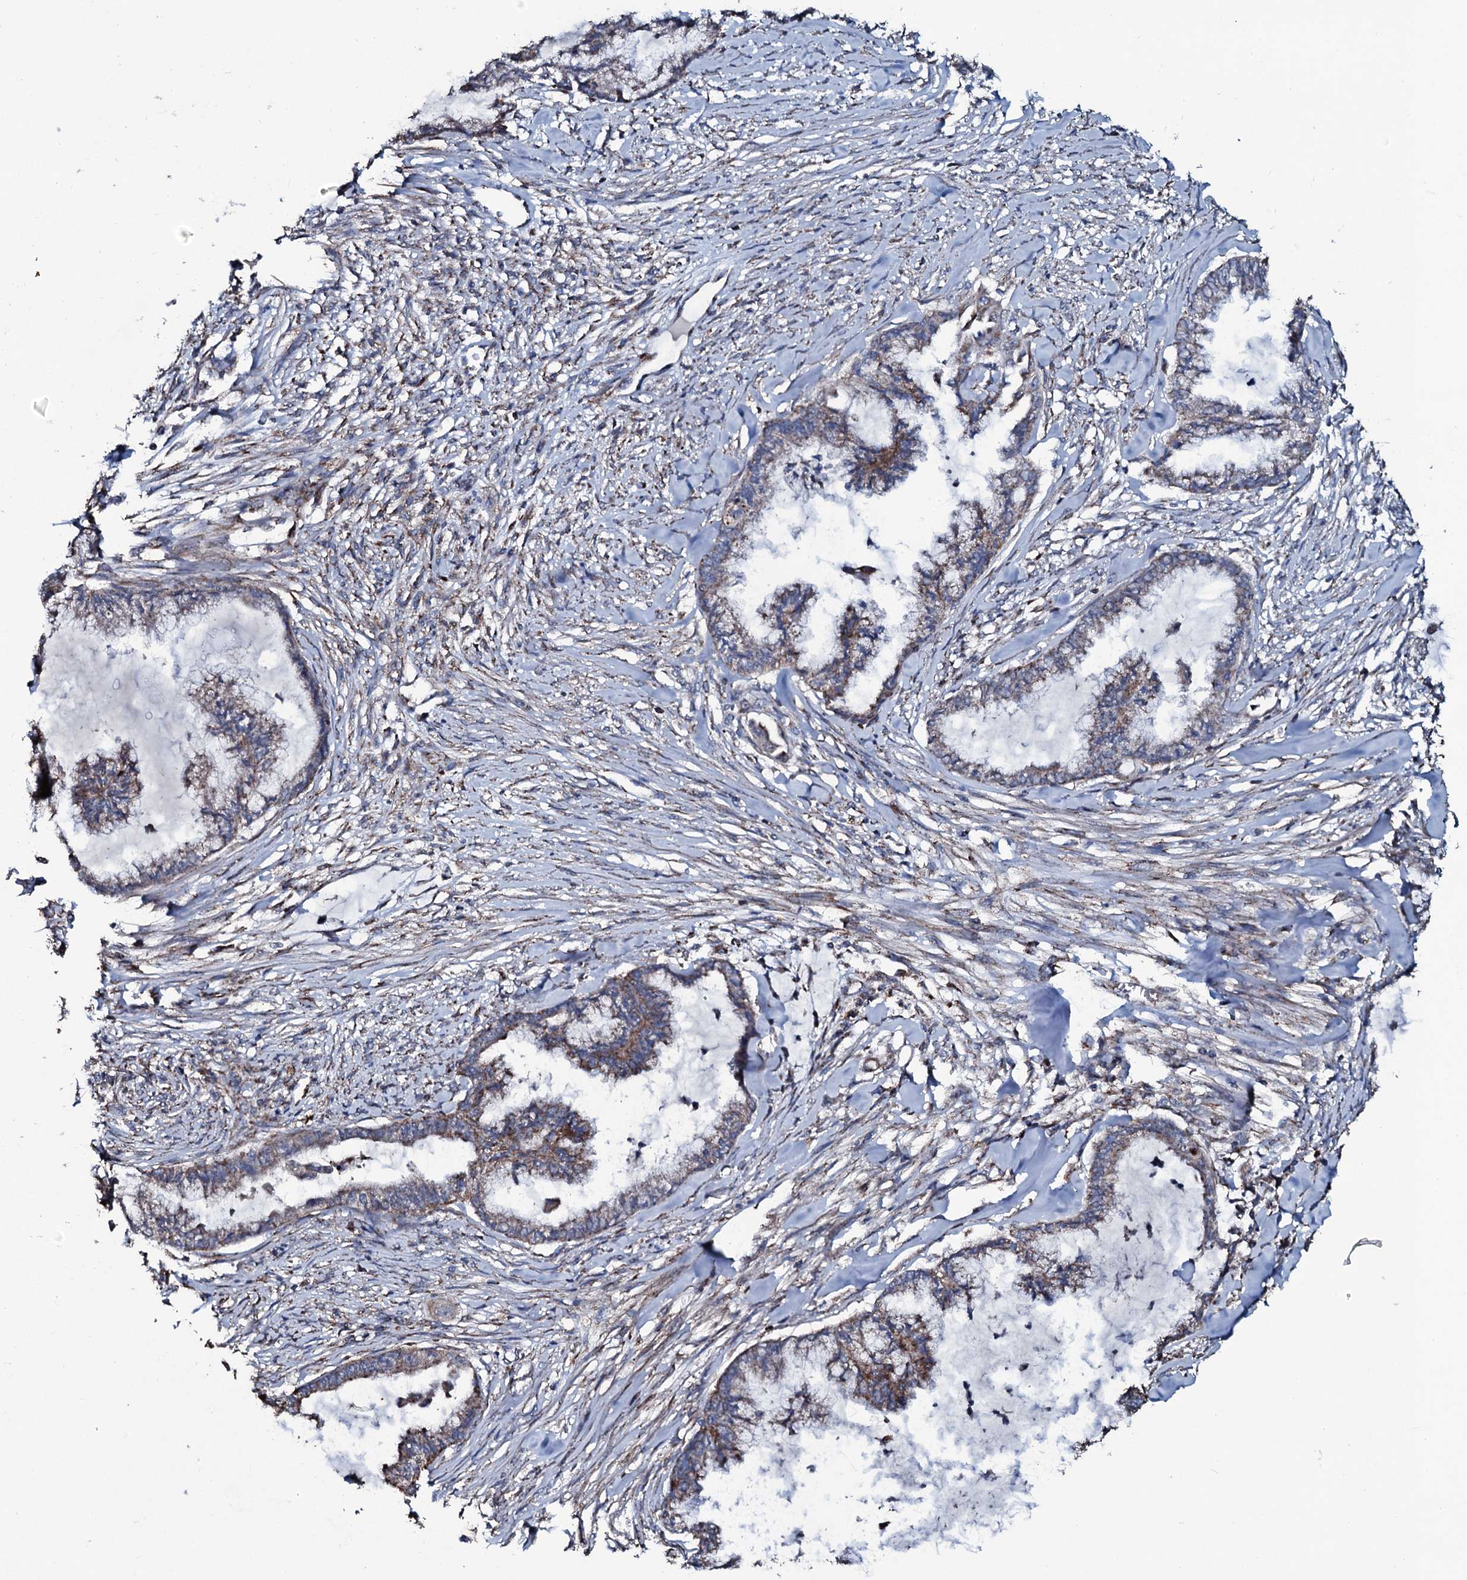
{"staining": {"intensity": "moderate", "quantity": "25%-75%", "location": "cytoplasmic/membranous"}, "tissue": "endometrial cancer", "cell_type": "Tumor cells", "image_type": "cancer", "snomed": [{"axis": "morphology", "description": "Adenocarcinoma, NOS"}, {"axis": "topography", "description": "Endometrium"}], "caption": "The image demonstrates immunohistochemical staining of endometrial adenocarcinoma. There is moderate cytoplasmic/membranous expression is appreciated in about 25%-75% of tumor cells.", "gene": "DYNC2I2", "patient": {"sex": "female", "age": 86}}